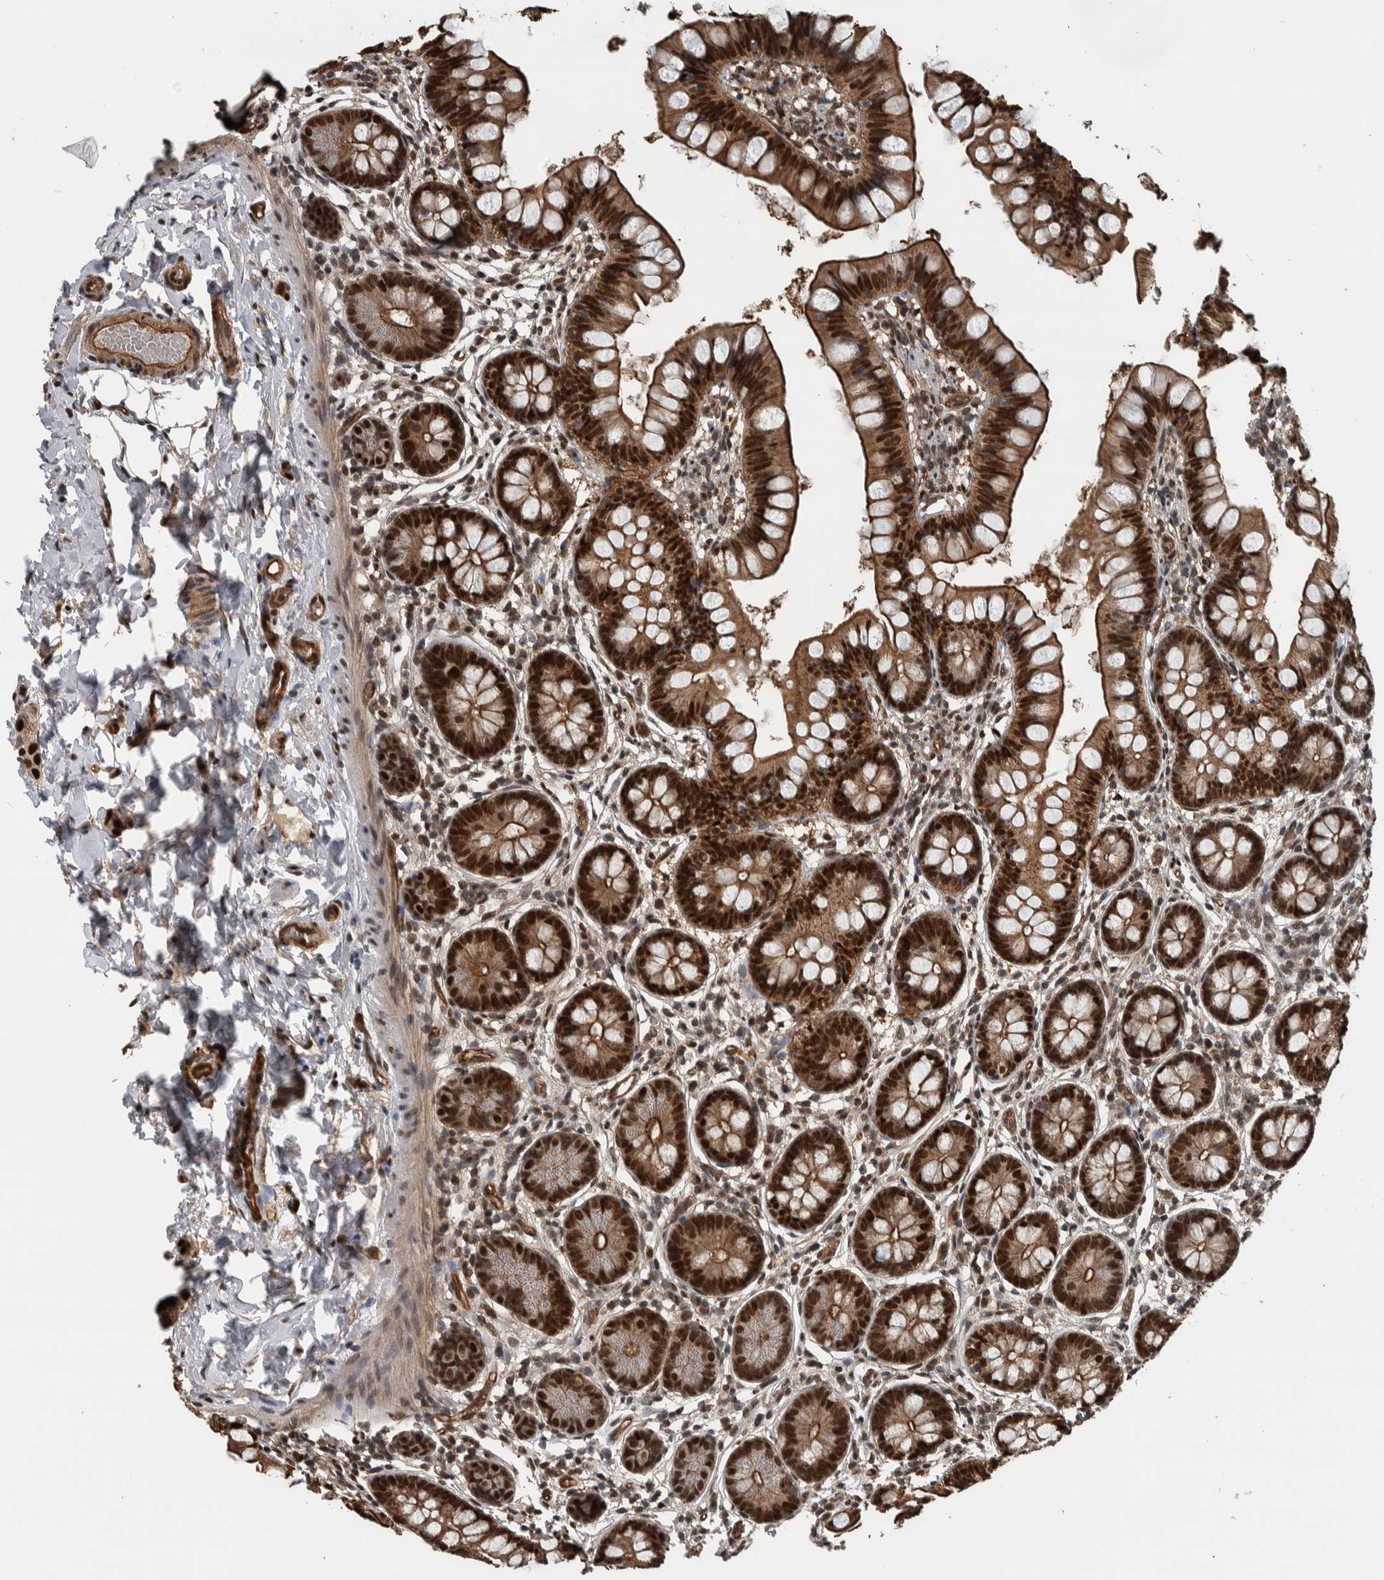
{"staining": {"intensity": "strong", "quantity": ">75%", "location": "cytoplasmic/membranous,nuclear"}, "tissue": "small intestine", "cell_type": "Glandular cells", "image_type": "normal", "snomed": [{"axis": "morphology", "description": "Normal tissue, NOS"}, {"axis": "topography", "description": "Small intestine"}], "caption": "Brown immunohistochemical staining in unremarkable small intestine reveals strong cytoplasmic/membranous,nuclear staining in approximately >75% of glandular cells. (DAB IHC, brown staining for protein, blue staining for nuclei).", "gene": "FAM135B", "patient": {"sex": "male", "age": 7}}